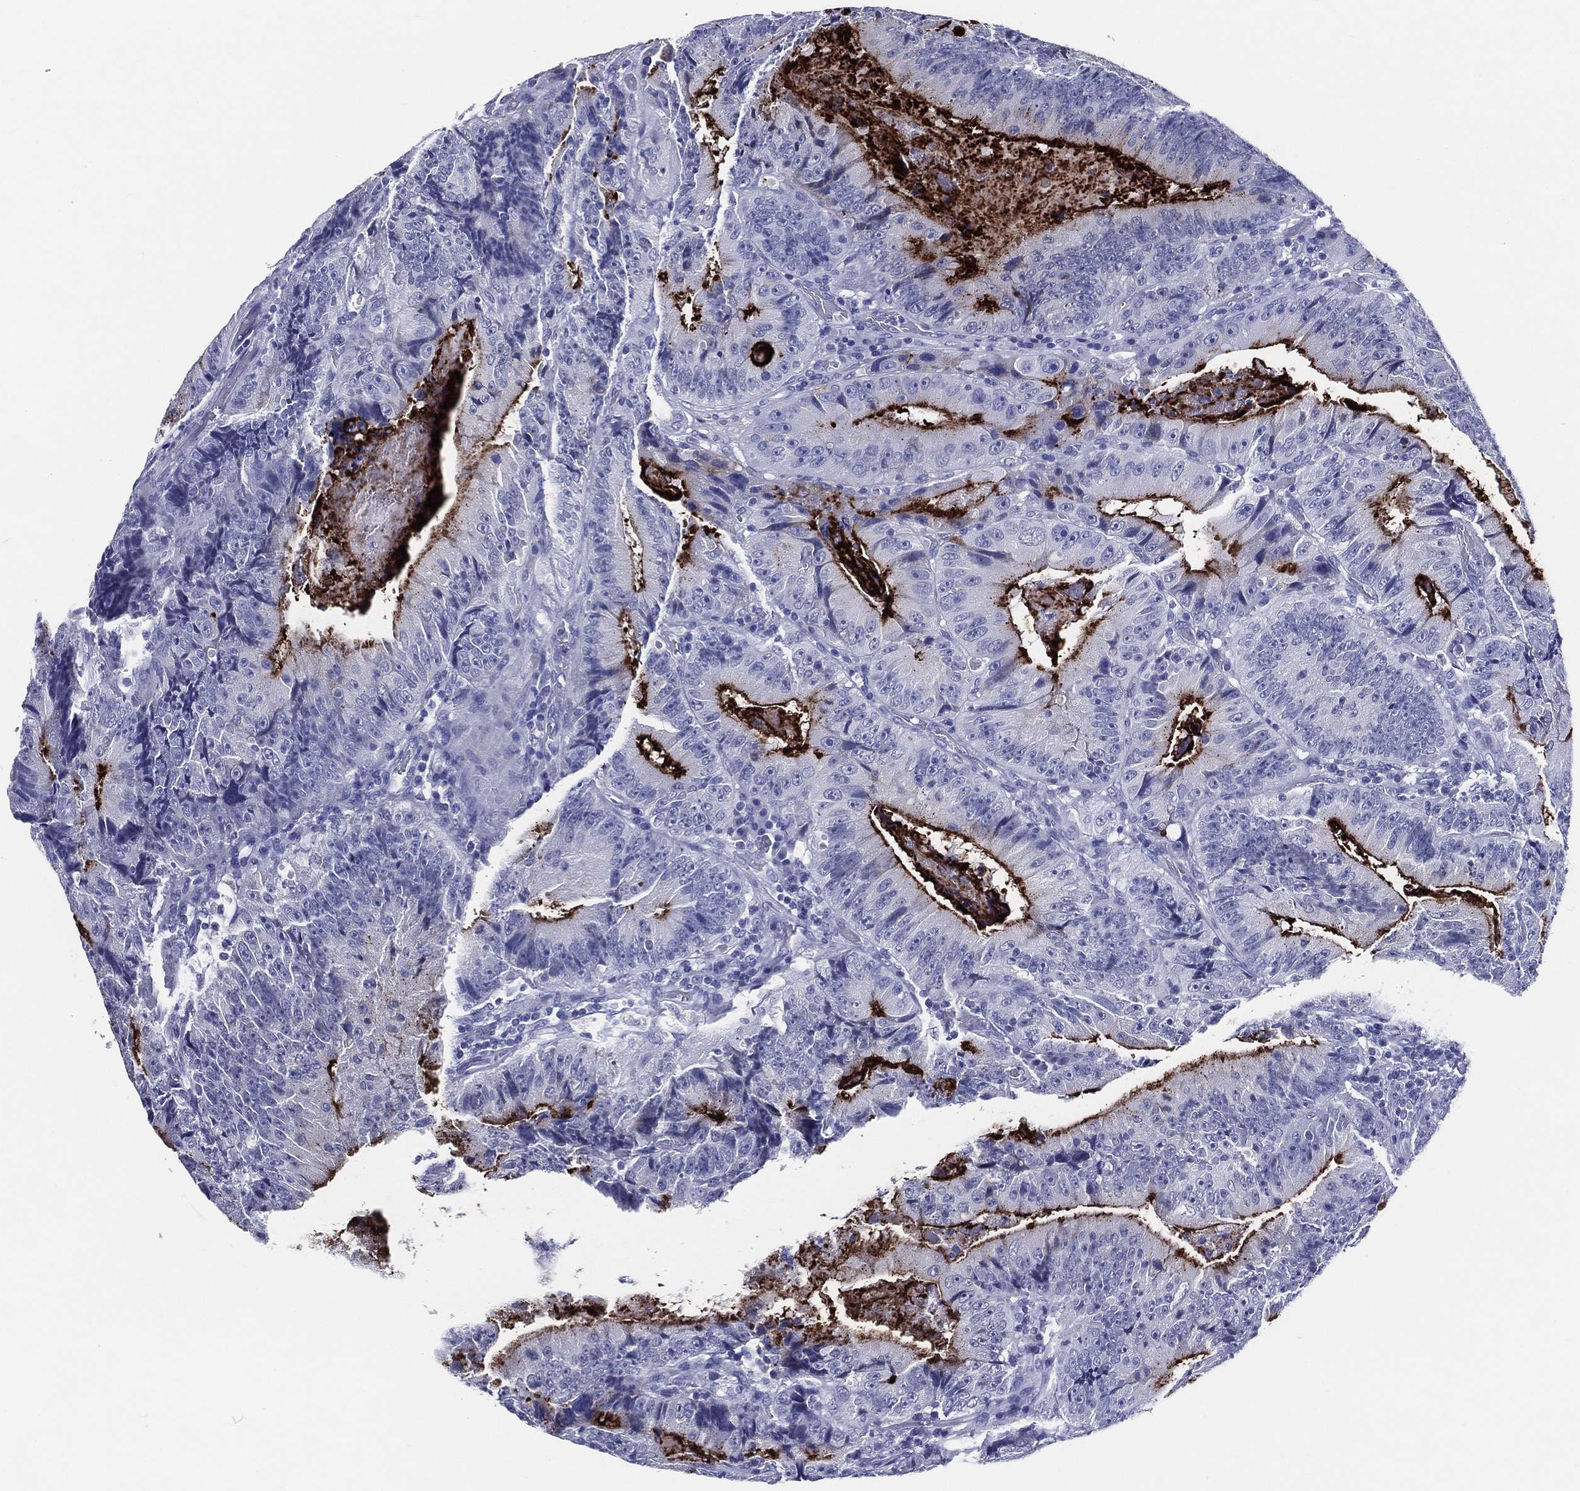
{"staining": {"intensity": "strong", "quantity": "<25%", "location": "cytoplasmic/membranous"}, "tissue": "colorectal cancer", "cell_type": "Tumor cells", "image_type": "cancer", "snomed": [{"axis": "morphology", "description": "Adenocarcinoma, NOS"}, {"axis": "topography", "description": "Colon"}], "caption": "Tumor cells exhibit strong cytoplasmic/membranous positivity in approximately <25% of cells in colorectal adenocarcinoma.", "gene": "ACE2", "patient": {"sex": "female", "age": 86}}